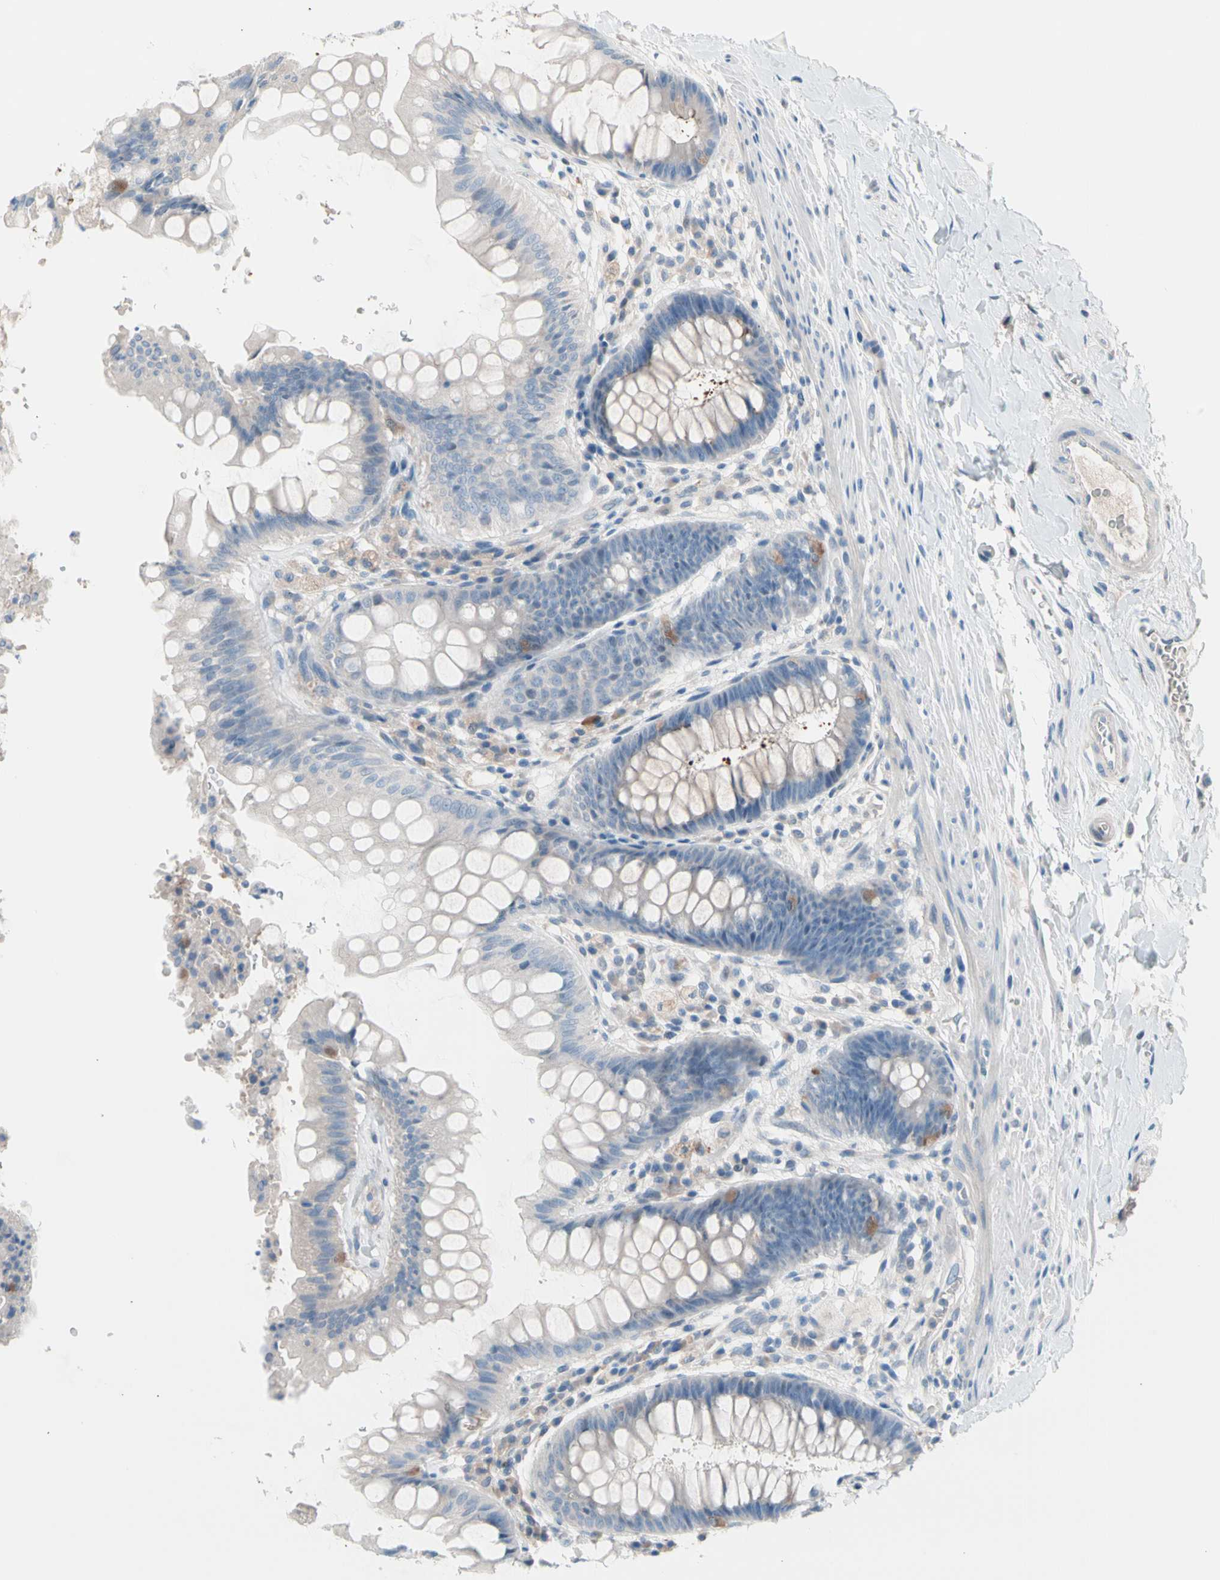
{"staining": {"intensity": "moderate", "quantity": "<25%", "location": "cytoplasmic/membranous"}, "tissue": "rectum", "cell_type": "Glandular cells", "image_type": "normal", "snomed": [{"axis": "morphology", "description": "Normal tissue, NOS"}, {"axis": "topography", "description": "Rectum"}], "caption": "A high-resolution photomicrograph shows immunohistochemistry staining of normal rectum, which reveals moderate cytoplasmic/membranous staining in approximately <25% of glandular cells.", "gene": "CASQ1", "patient": {"sex": "female", "age": 46}}